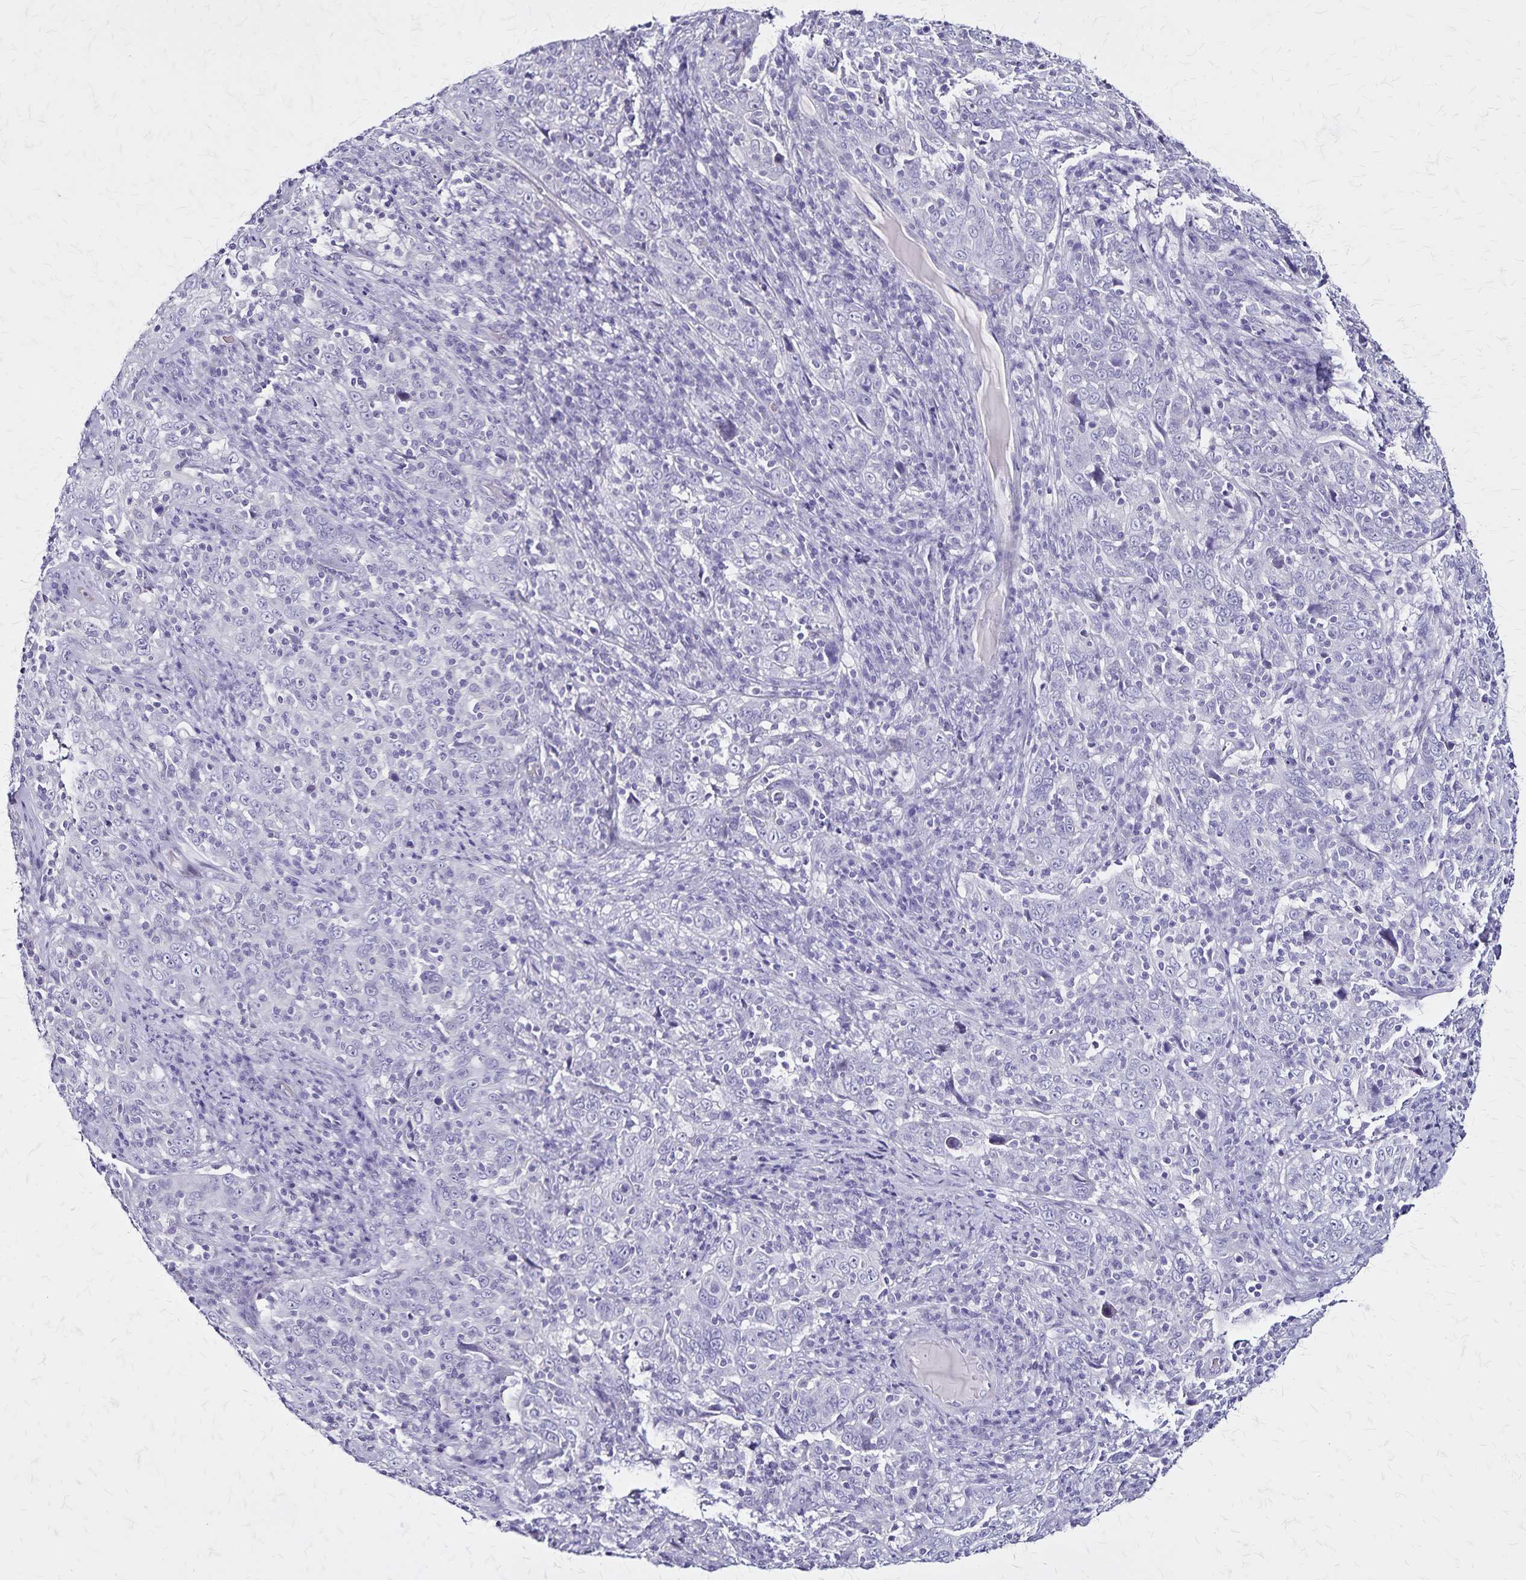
{"staining": {"intensity": "negative", "quantity": "none", "location": "none"}, "tissue": "cervical cancer", "cell_type": "Tumor cells", "image_type": "cancer", "snomed": [{"axis": "morphology", "description": "Squamous cell carcinoma, NOS"}, {"axis": "topography", "description": "Cervix"}], "caption": "Immunohistochemistry (IHC) of cervical squamous cell carcinoma reveals no expression in tumor cells. The staining was performed using DAB to visualize the protein expression in brown, while the nuclei were stained in blue with hematoxylin (Magnification: 20x).", "gene": "PLXNA4", "patient": {"sex": "female", "age": 46}}